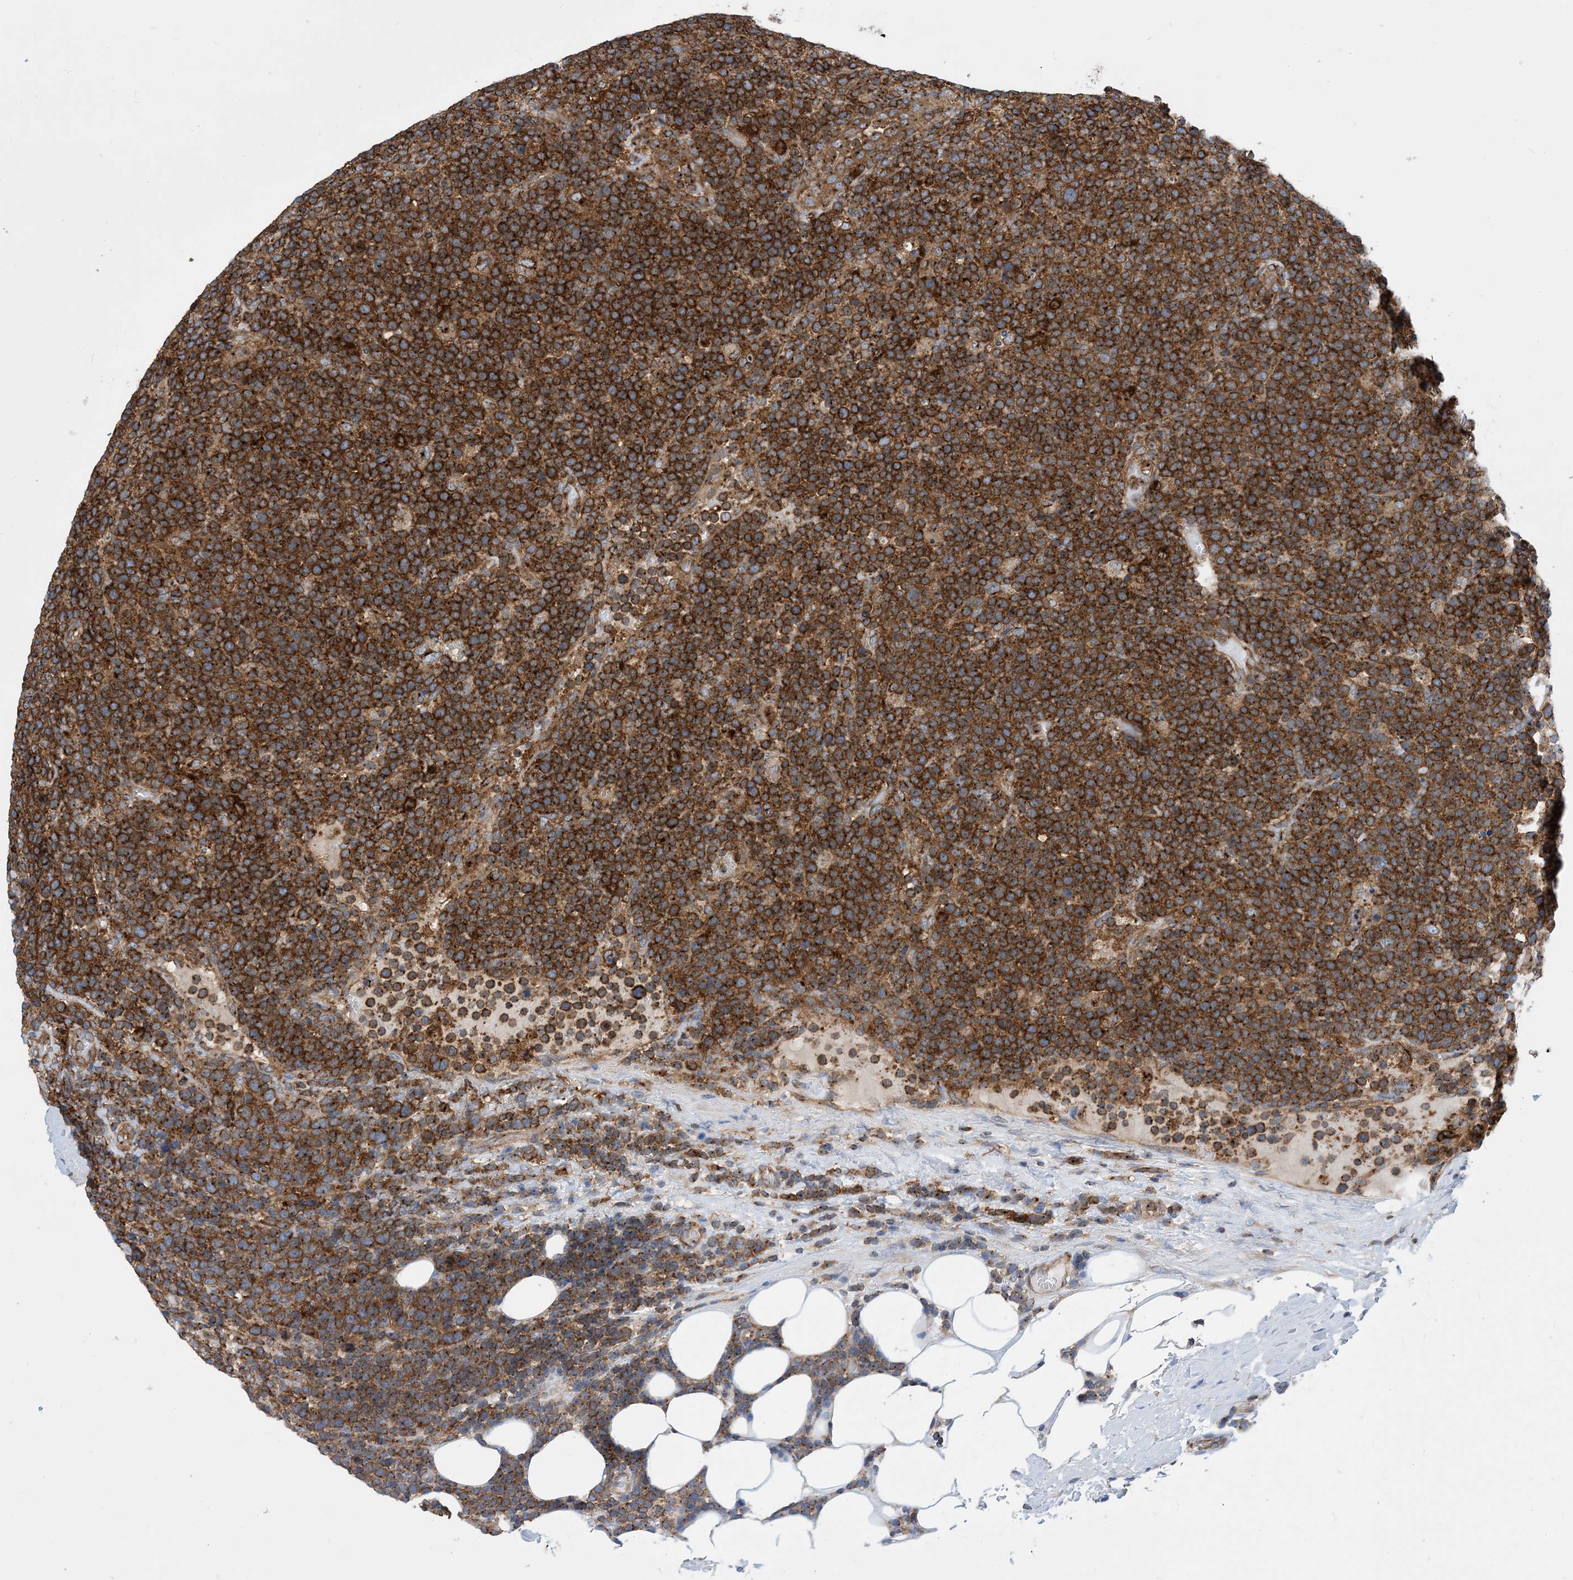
{"staining": {"intensity": "strong", "quantity": ">75%", "location": "cytoplasmic/membranous"}, "tissue": "lymphoma", "cell_type": "Tumor cells", "image_type": "cancer", "snomed": [{"axis": "morphology", "description": "Malignant lymphoma, non-Hodgkin's type, High grade"}, {"axis": "topography", "description": "Lymph node"}], "caption": "Lymphoma stained with DAB immunohistochemistry (IHC) shows high levels of strong cytoplasmic/membranous staining in approximately >75% of tumor cells. (DAB (3,3'-diaminobenzidine) = brown stain, brightfield microscopy at high magnification).", "gene": "DYNC1LI1", "patient": {"sex": "male", "age": 61}}